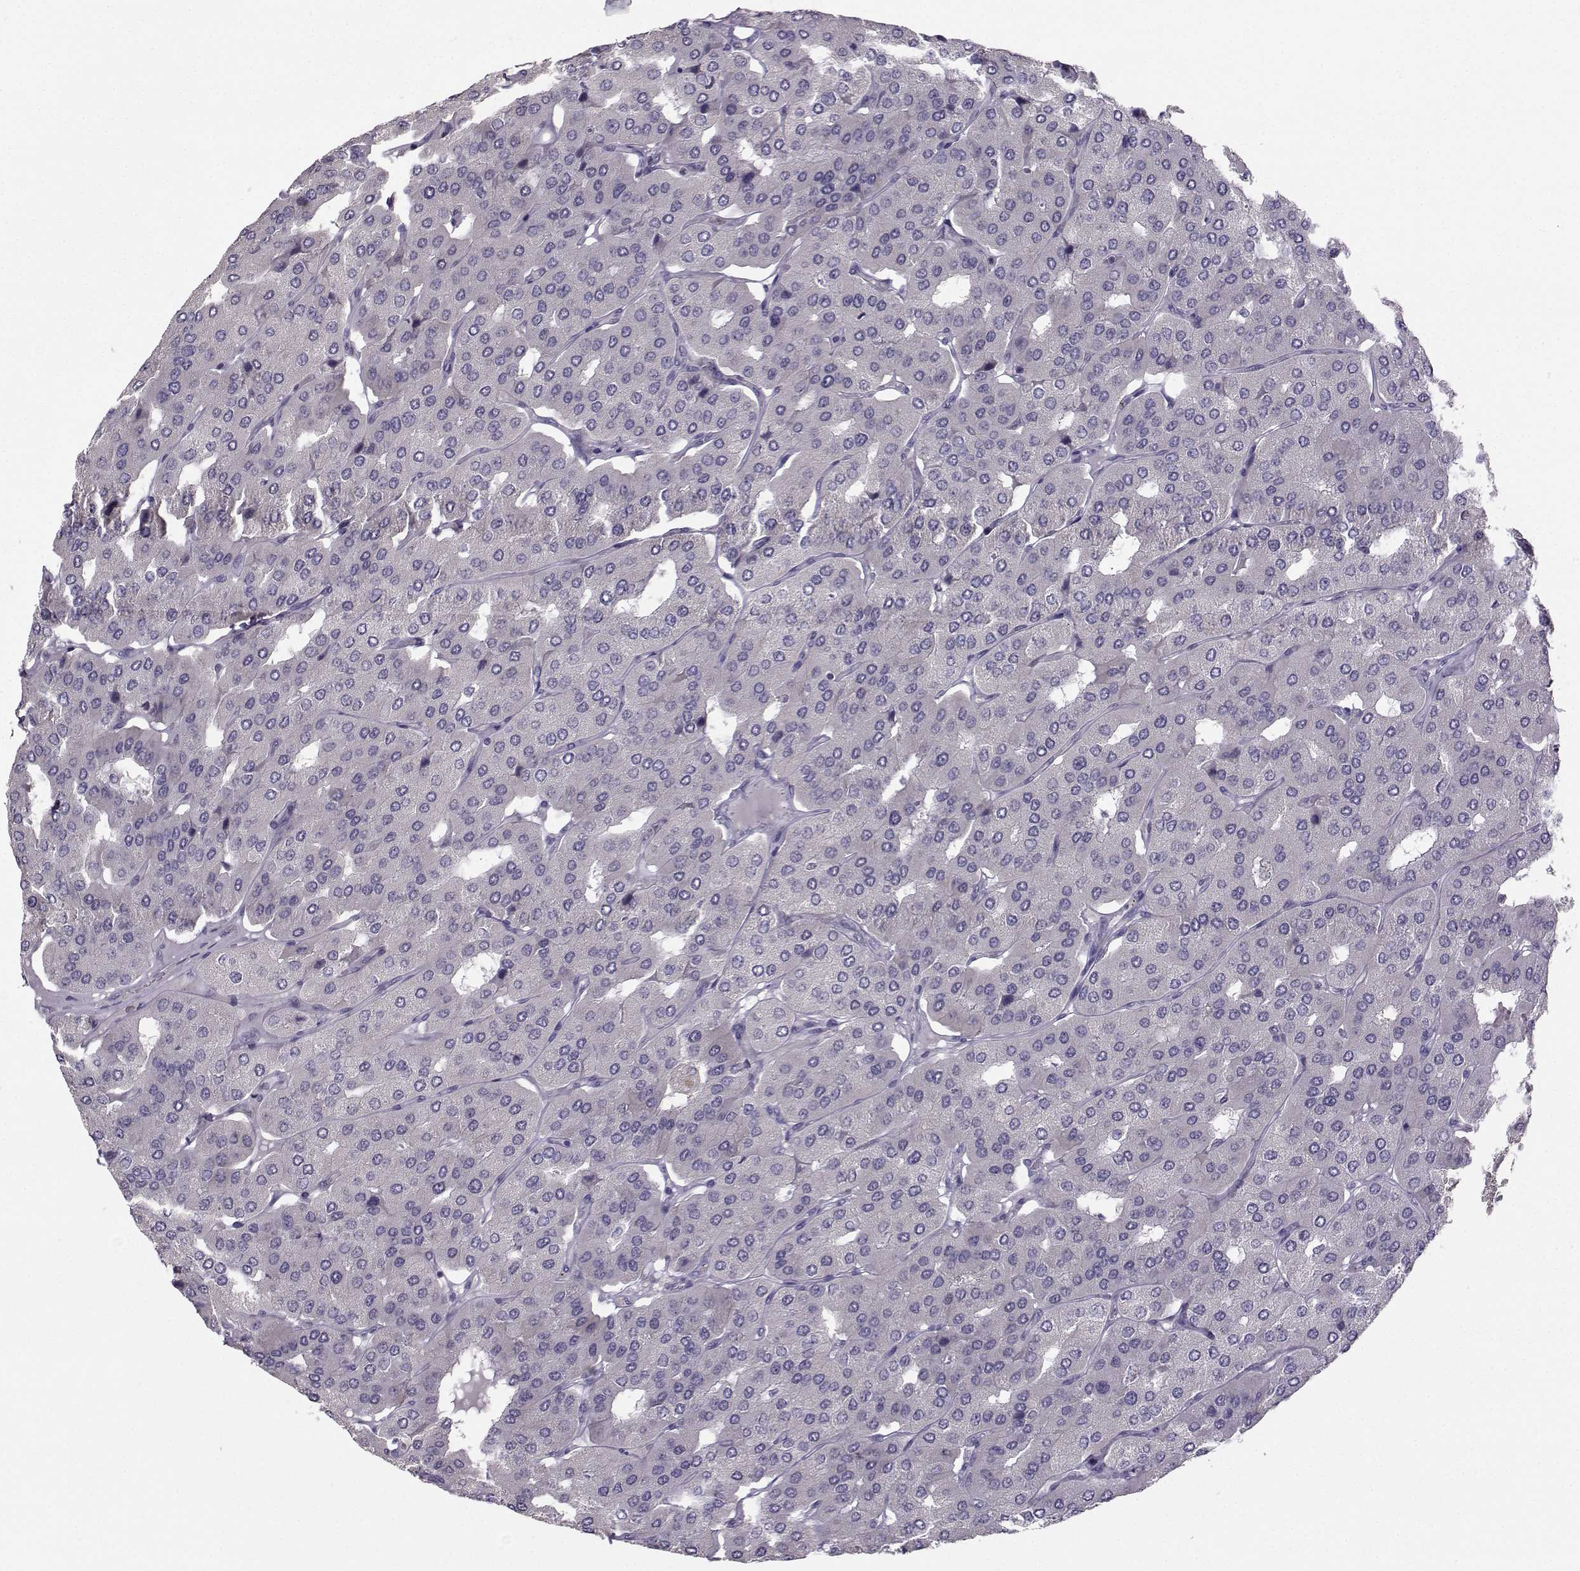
{"staining": {"intensity": "negative", "quantity": "none", "location": "none"}, "tissue": "parathyroid gland", "cell_type": "Glandular cells", "image_type": "normal", "snomed": [{"axis": "morphology", "description": "Normal tissue, NOS"}, {"axis": "morphology", "description": "Adenoma, NOS"}, {"axis": "topography", "description": "Parathyroid gland"}], "caption": "Glandular cells show no significant positivity in unremarkable parathyroid gland.", "gene": "FCAMR", "patient": {"sex": "female", "age": 86}}